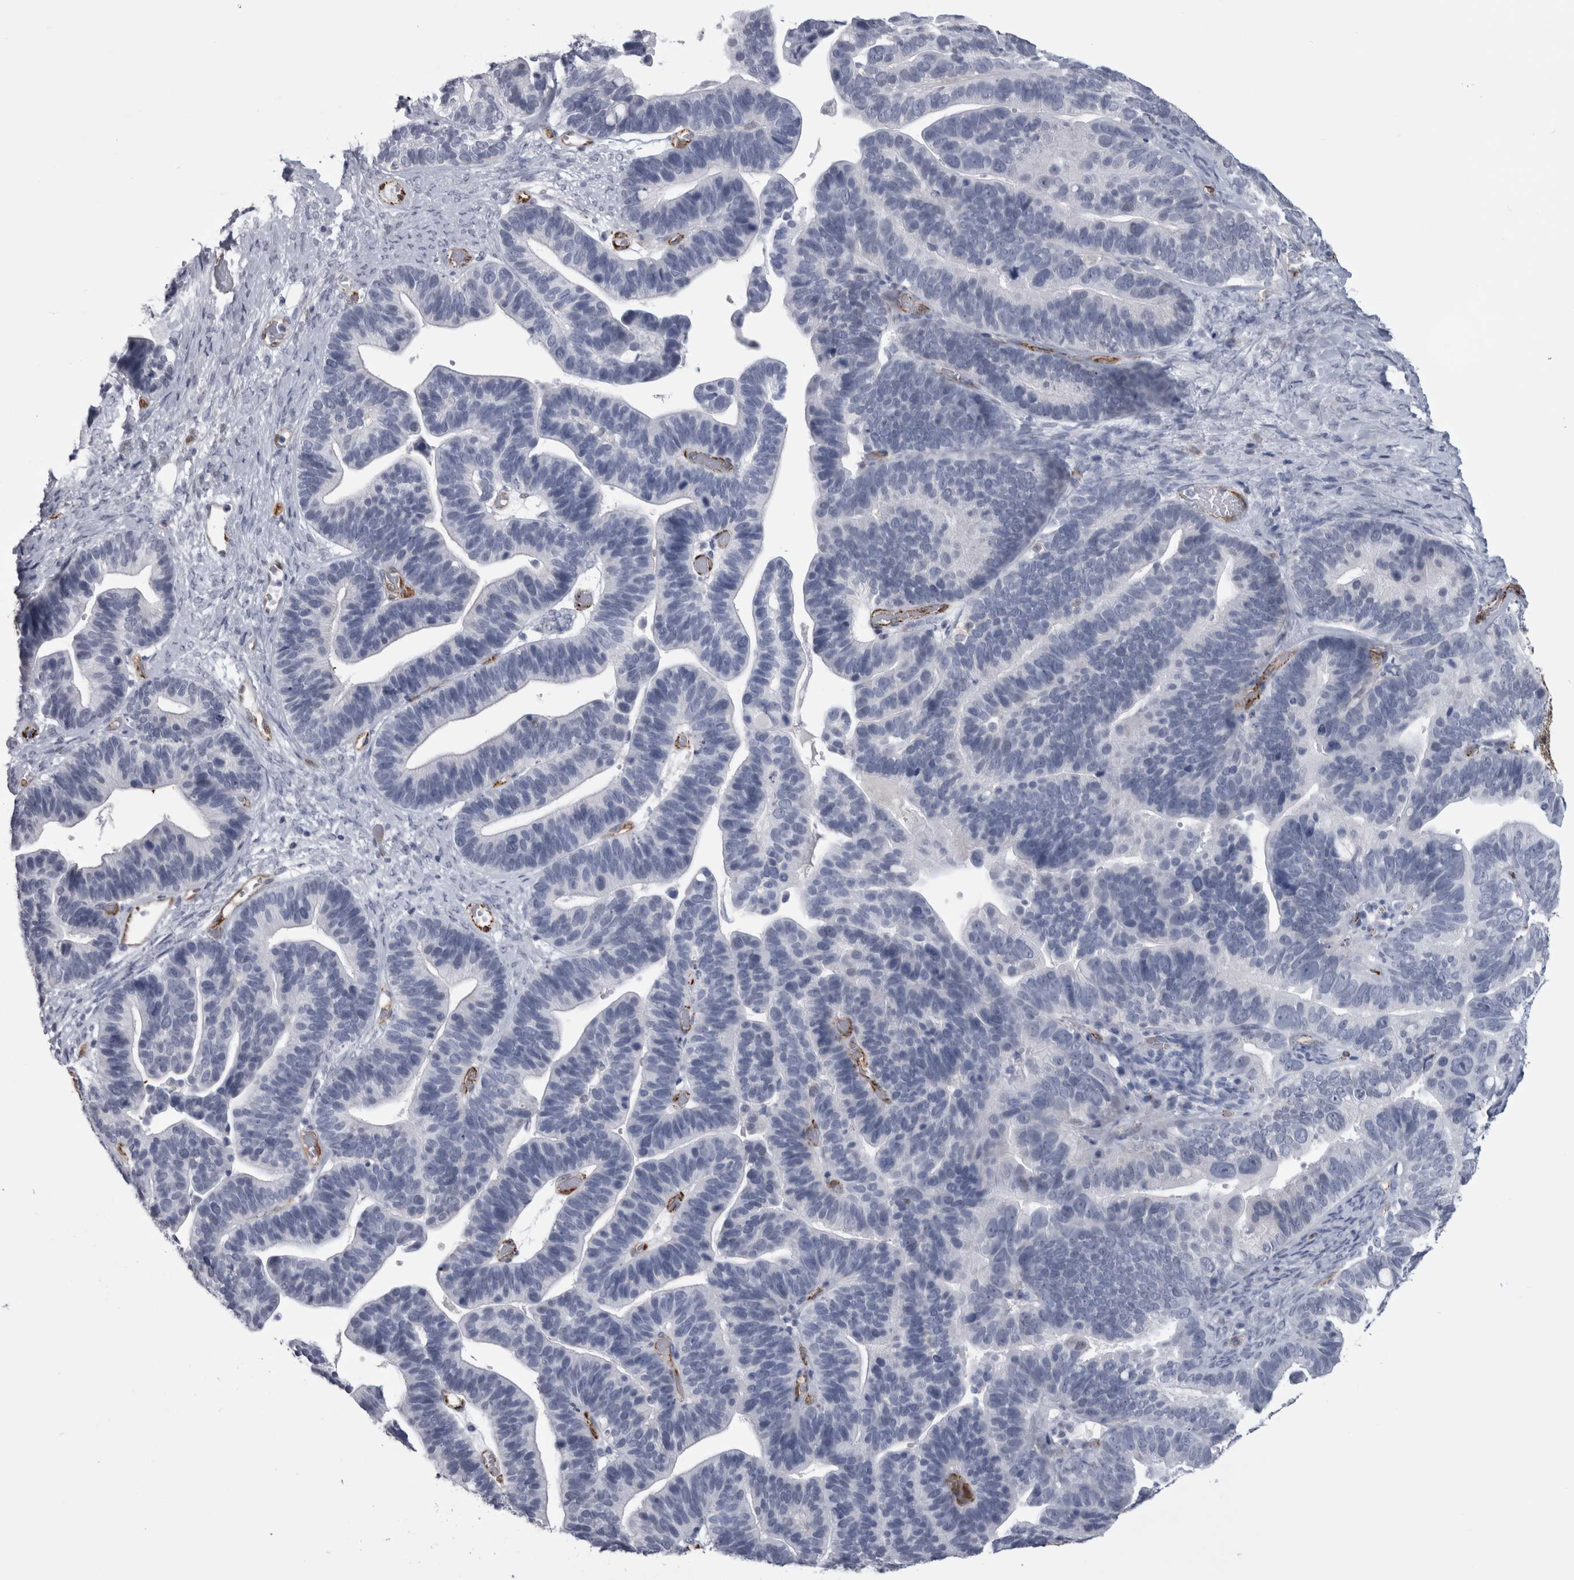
{"staining": {"intensity": "negative", "quantity": "none", "location": "none"}, "tissue": "ovarian cancer", "cell_type": "Tumor cells", "image_type": "cancer", "snomed": [{"axis": "morphology", "description": "Cystadenocarcinoma, serous, NOS"}, {"axis": "topography", "description": "Ovary"}], "caption": "This is an immunohistochemistry (IHC) histopathology image of human ovarian serous cystadenocarcinoma. There is no positivity in tumor cells.", "gene": "ACOT7", "patient": {"sex": "female", "age": 56}}